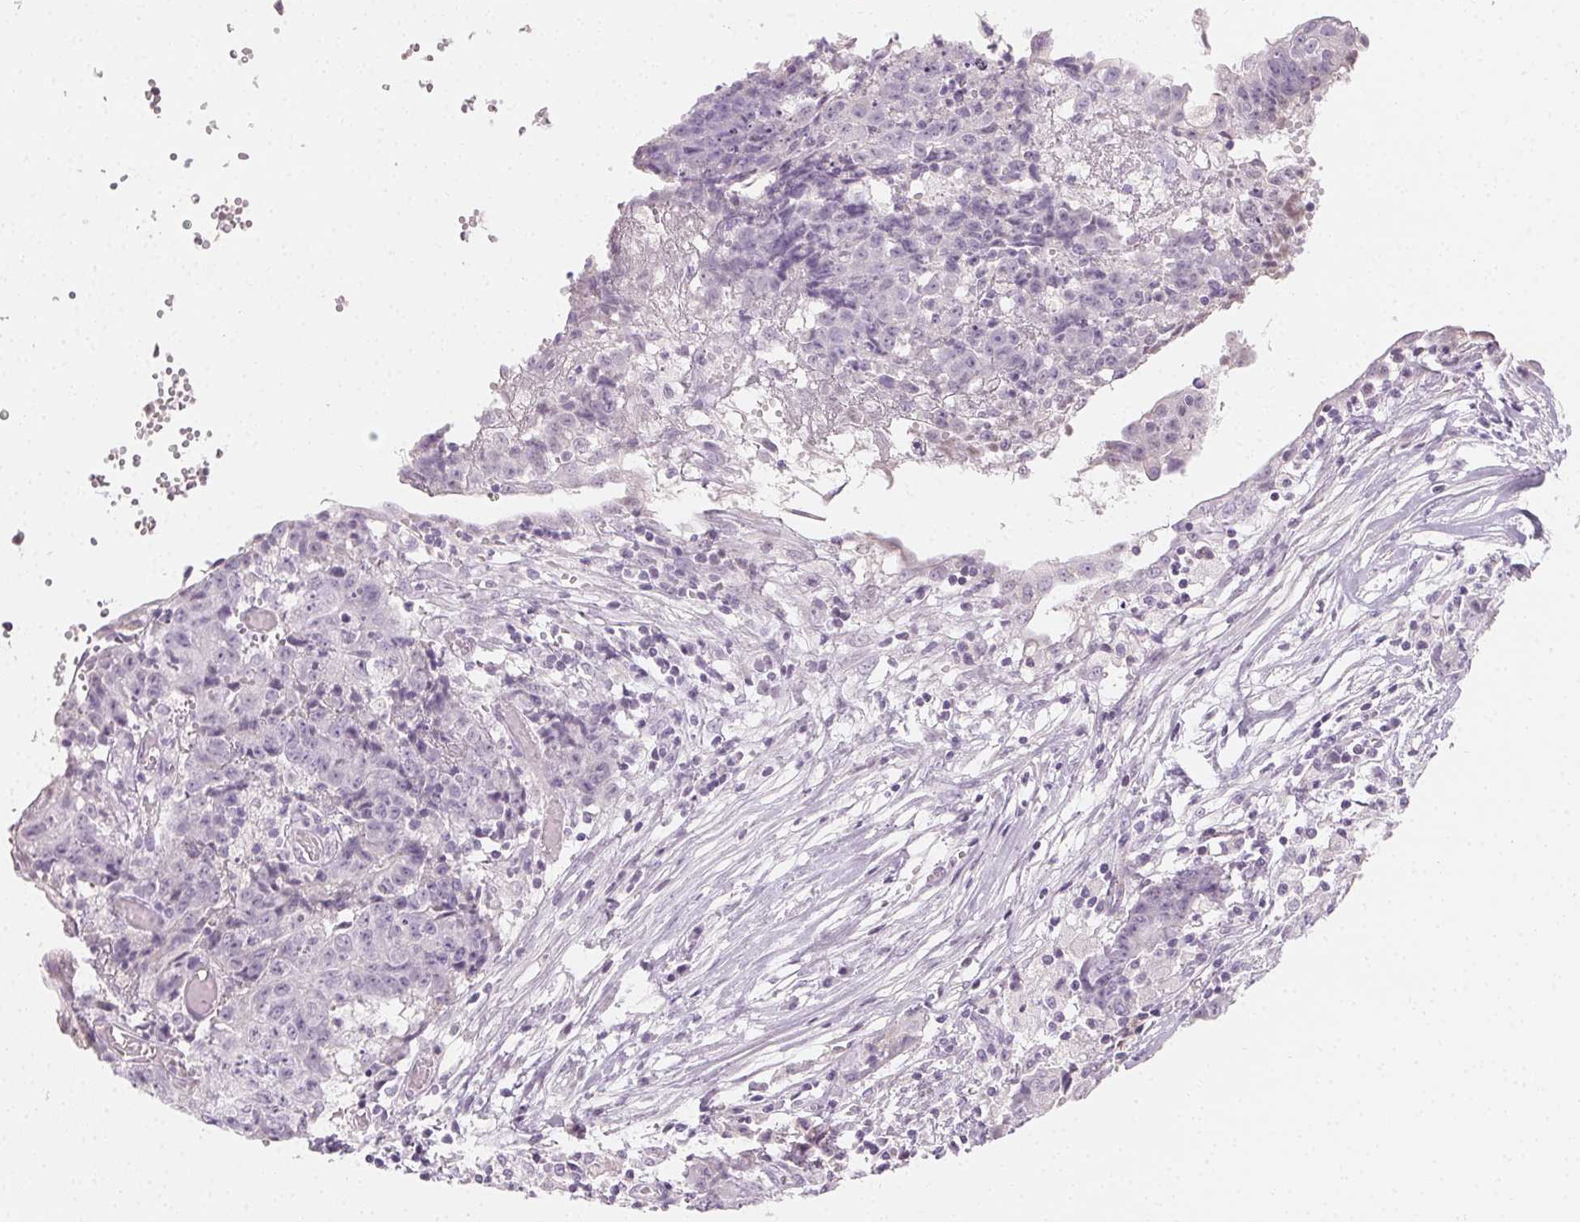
{"staining": {"intensity": "negative", "quantity": "none", "location": "none"}, "tissue": "ovarian cancer", "cell_type": "Tumor cells", "image_type": "cancer", "snomed": [{"axis": "morphology", "description": "Carcinoma, endometroid"}, {"axis": "topography", "description": "Ovary"}], "caption": "DAB (3,3'-diaminobenzidine) immunohistochemical staining of ovarian cancer shows no significant expression in tumor cells.", "gene": "AFM", "patient": {"sex": "female", "age": 42}}